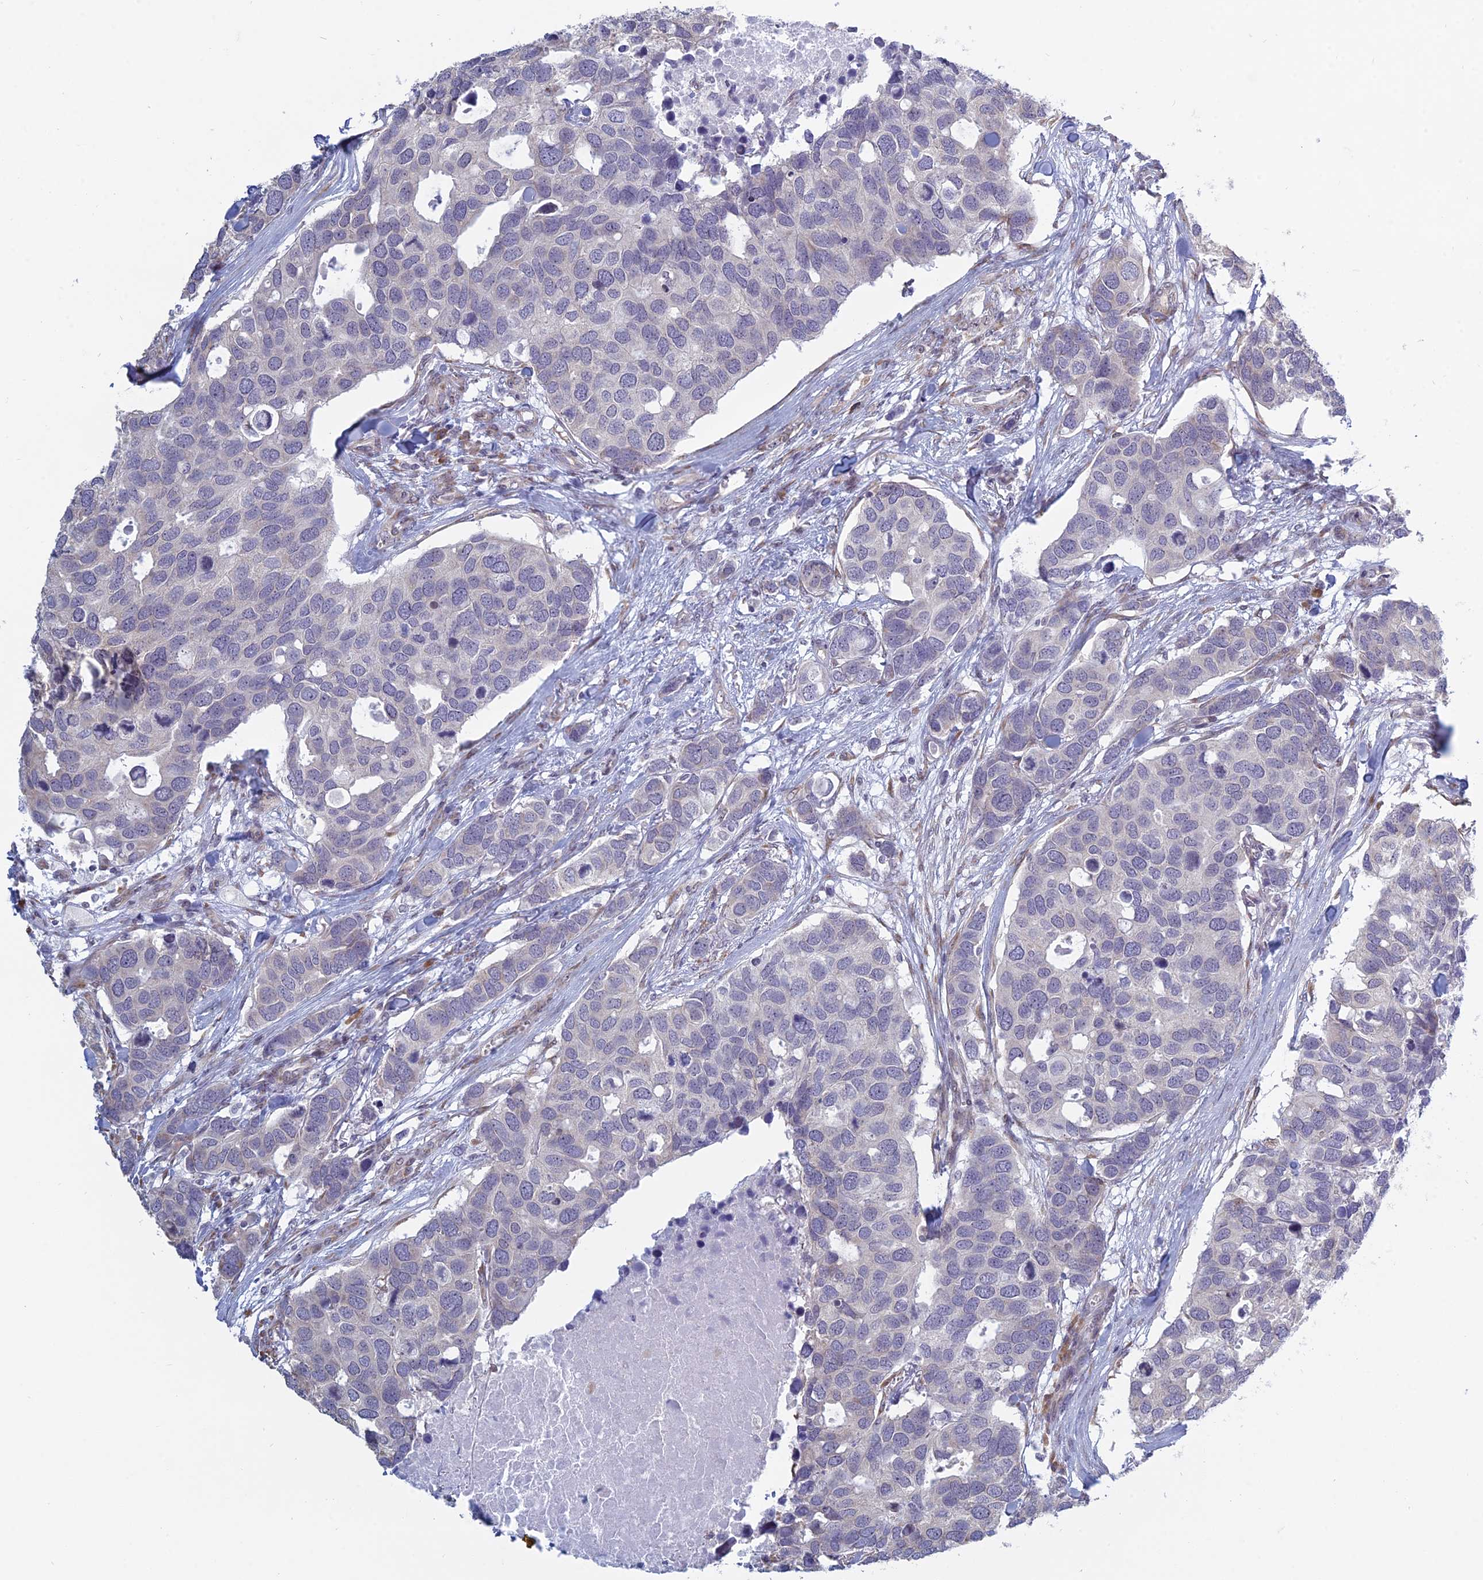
{"staining": {"intensity": "negative", "quantity": "none", "location": "none"}, "tissue": "breast cancer", "cell_type": "Tumor cells", "image_type": "cancer", "snomed": [{"axis": "morphology", "description": "Duct carcinoma"}, {"axis": "topography", "description": "Breast"}], "caption": "High power microscopy photomicrograph of an immunohistochemistry (IHC) histopathology image of intraductal carcinoma (breast), revealing no significant staining in tumor cells.", "gene": "RPS19BP1", "patient": {"sex": "female", "age": 83}}